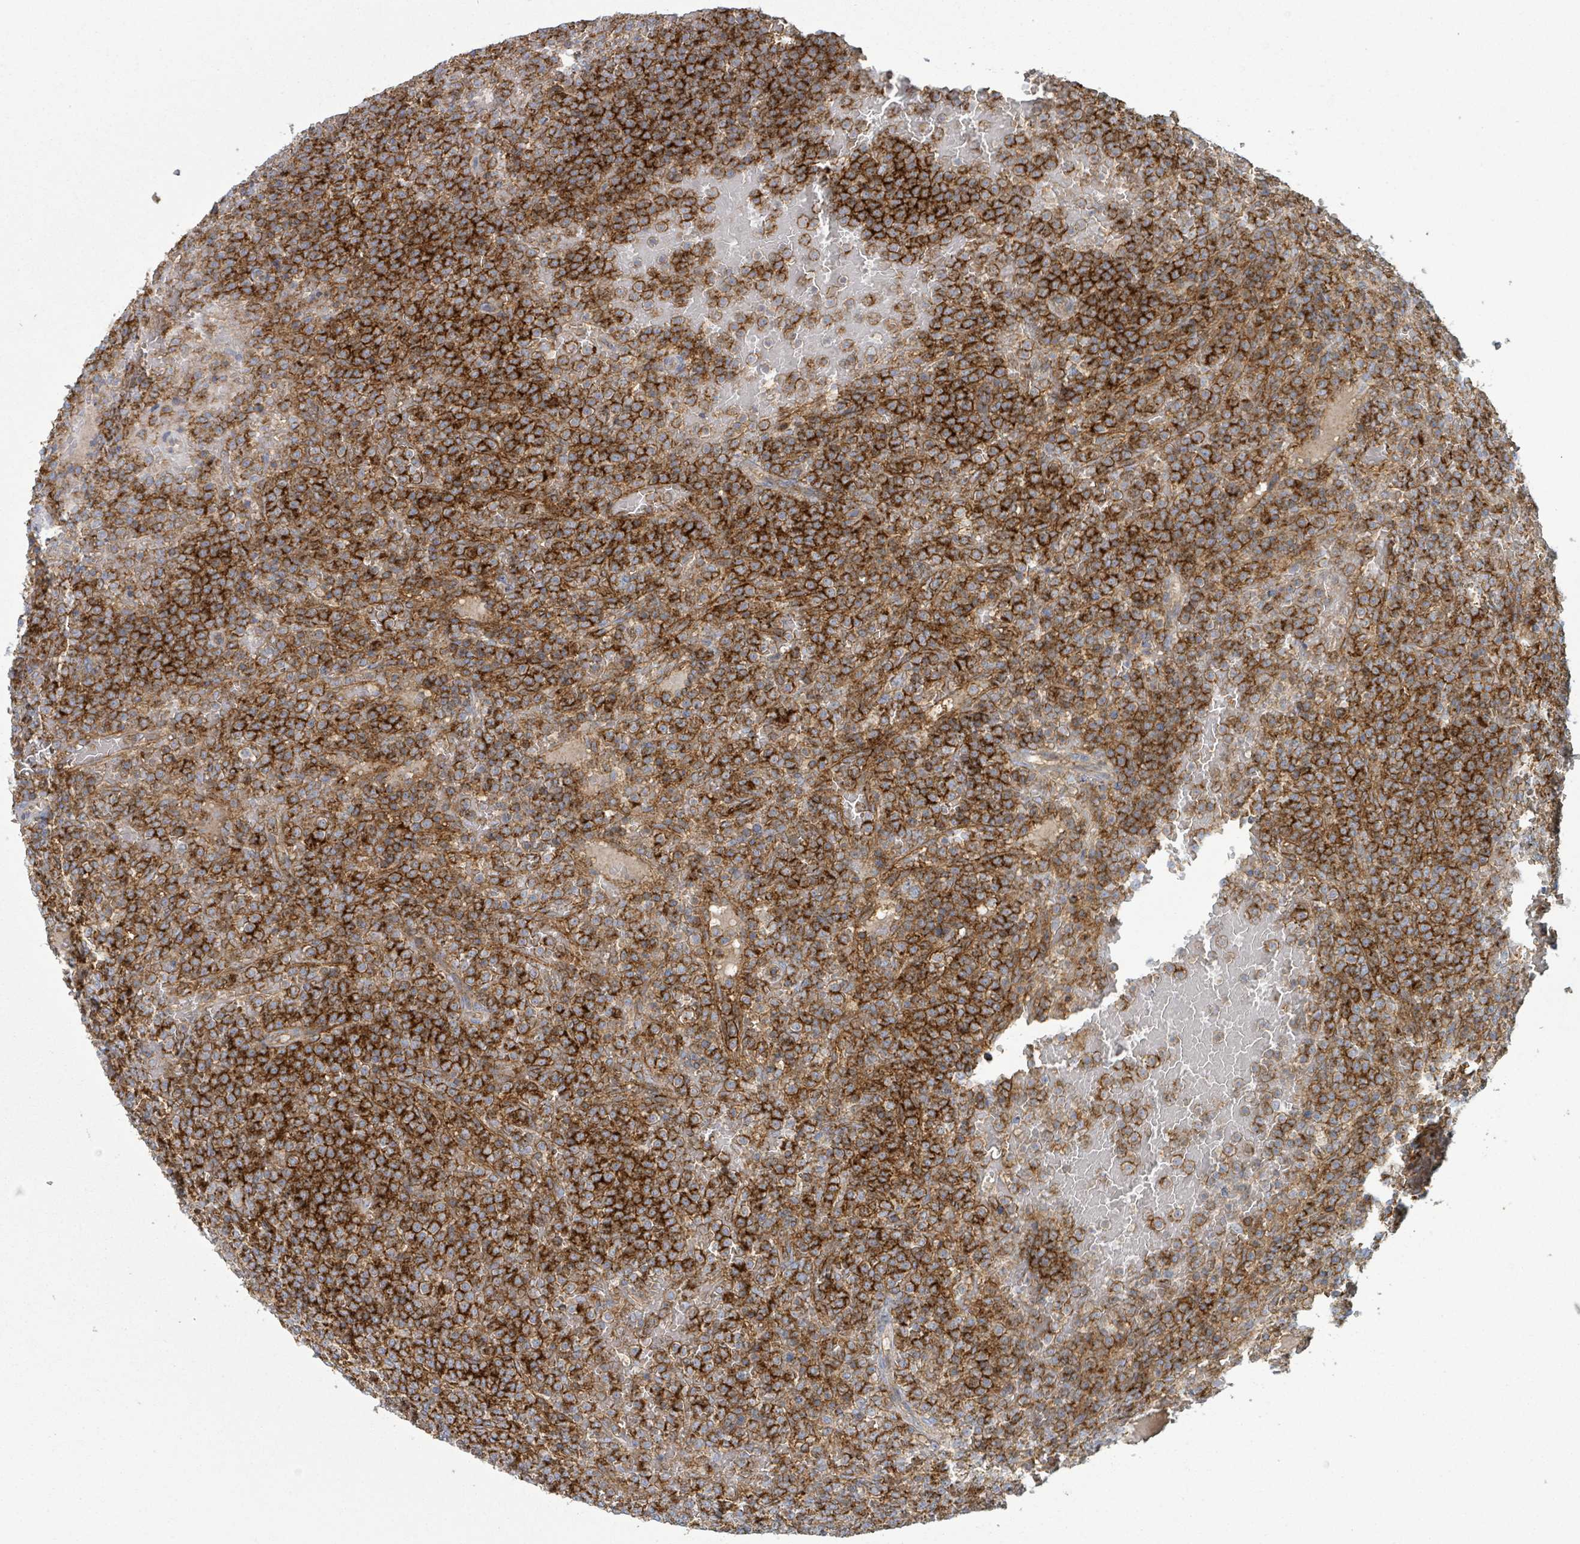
{"staining": {"intensity": "strong", "quantity": ">75%", "location": "cytoplasmic/membranous"}, "tissue": "lymphoma", "cell_type": "Tumor cells", "image_type": "cancer", "snomed": [{"axis": "morphology", "description": "Malignant lymphoma, non-Hodgkin's type, Low grade"}, {"axis": "topography", "description": "Spleen"}], "caption": "IHC micrograph of lymphoma stained for a protein (brown), which demonstrates high levels of strong cytoplasmic/membranous positivity in approximately >75% of tumor cells.", "gene": "TNFRSF14", "patient": {"sex": "male", "age": 60}}